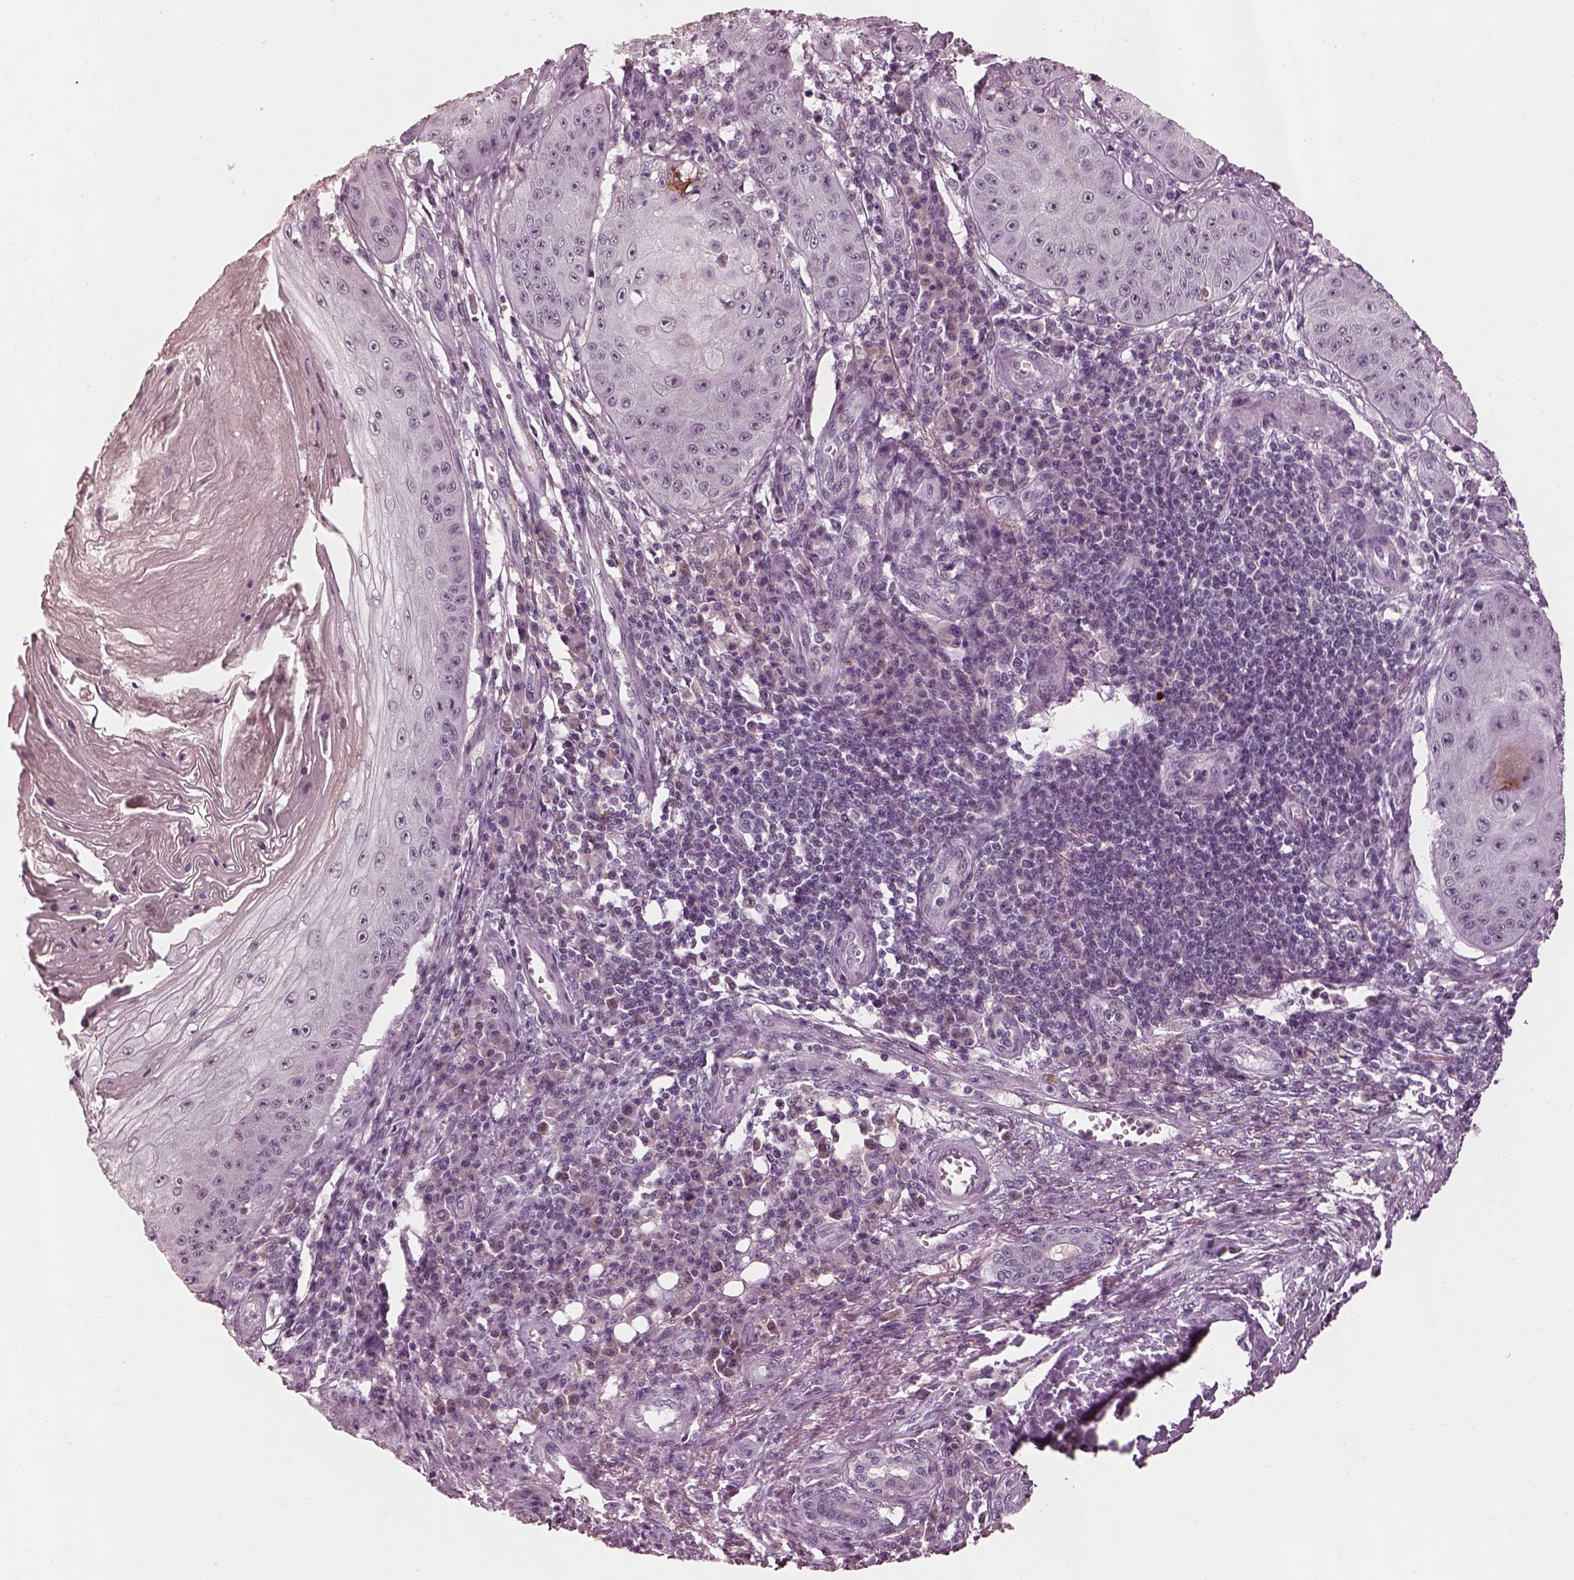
{"staining": {"intensity": "negative", "quantity": "none", "location": "none"}, "tissue": "skin cancer", "cell_type": "Tumor cells", "image_type": "cancer", "snomed": [{"axis": "morphology", "description": "Squamous cell carcinoma, NOS"}, {"axis": "topography", "description": "Skin"}], "caption": "A high-resolution micrograph shows immunohistochemistry (IHC) staining of skin squamous cell carcinoma, which exhibits no significant staining in tumor cells.", "gene": "KCNA2", "patient": {"sex": "male", "age": 70}}